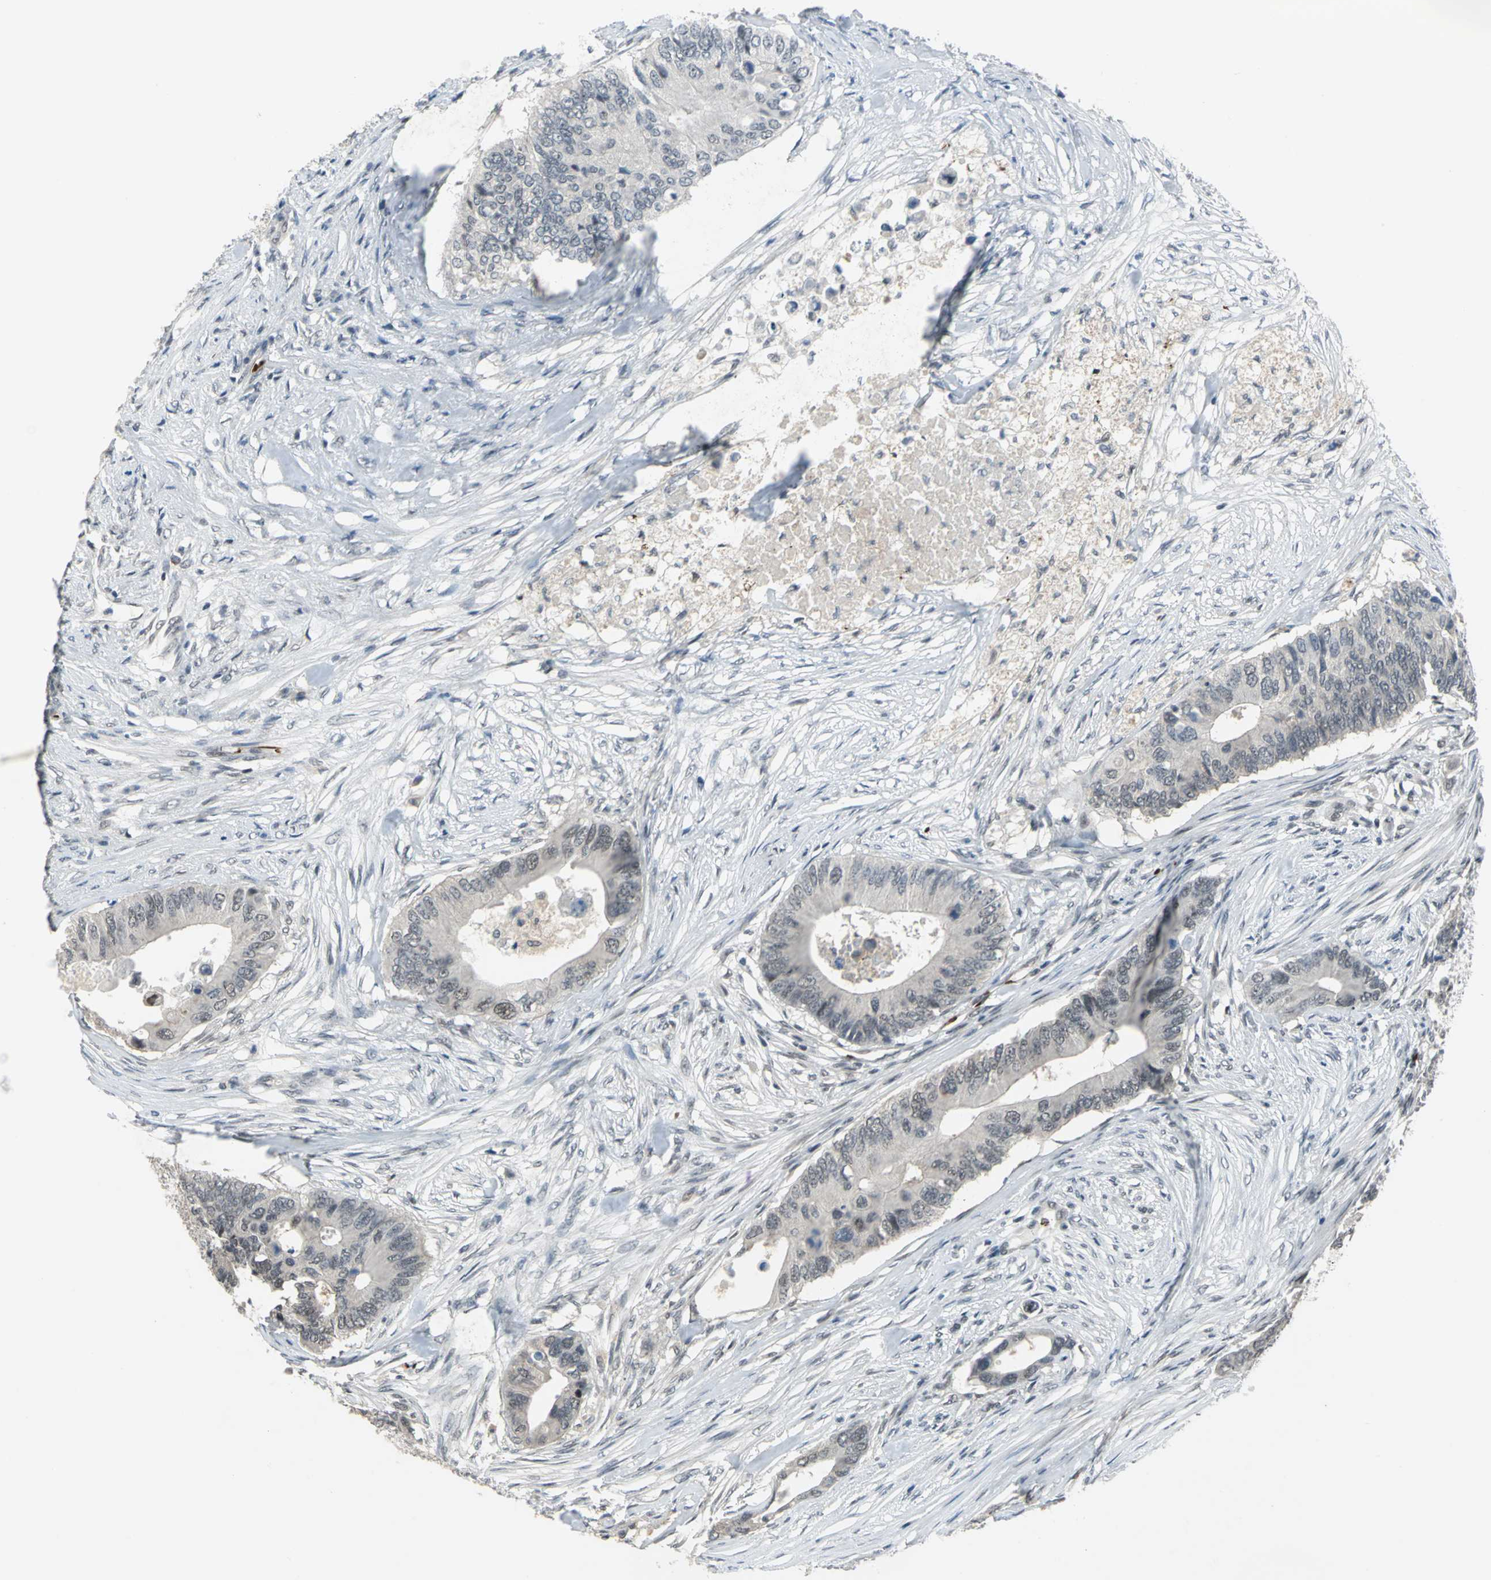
{"staining": {"intensity": "weak", "quantity": "25%-75%", "location": "nuclear"}, "tissue": "colorectal cancer", "cell_type": "Tumor cells", "image_type": "cancer", "snomed": [{"axis": "morphology", "description": "Adenocarcinoma, NOS"}, {"axis": "topography", "description": "Colon"}], "caption": "The micrograph shows immunohistochemical staining of colorectal cancer. There is weak nuclear positivity is identified in about 25%-75% of tumor cells.", "gene": "GLI3", "patient": {"sex": "male", "age": 71}}